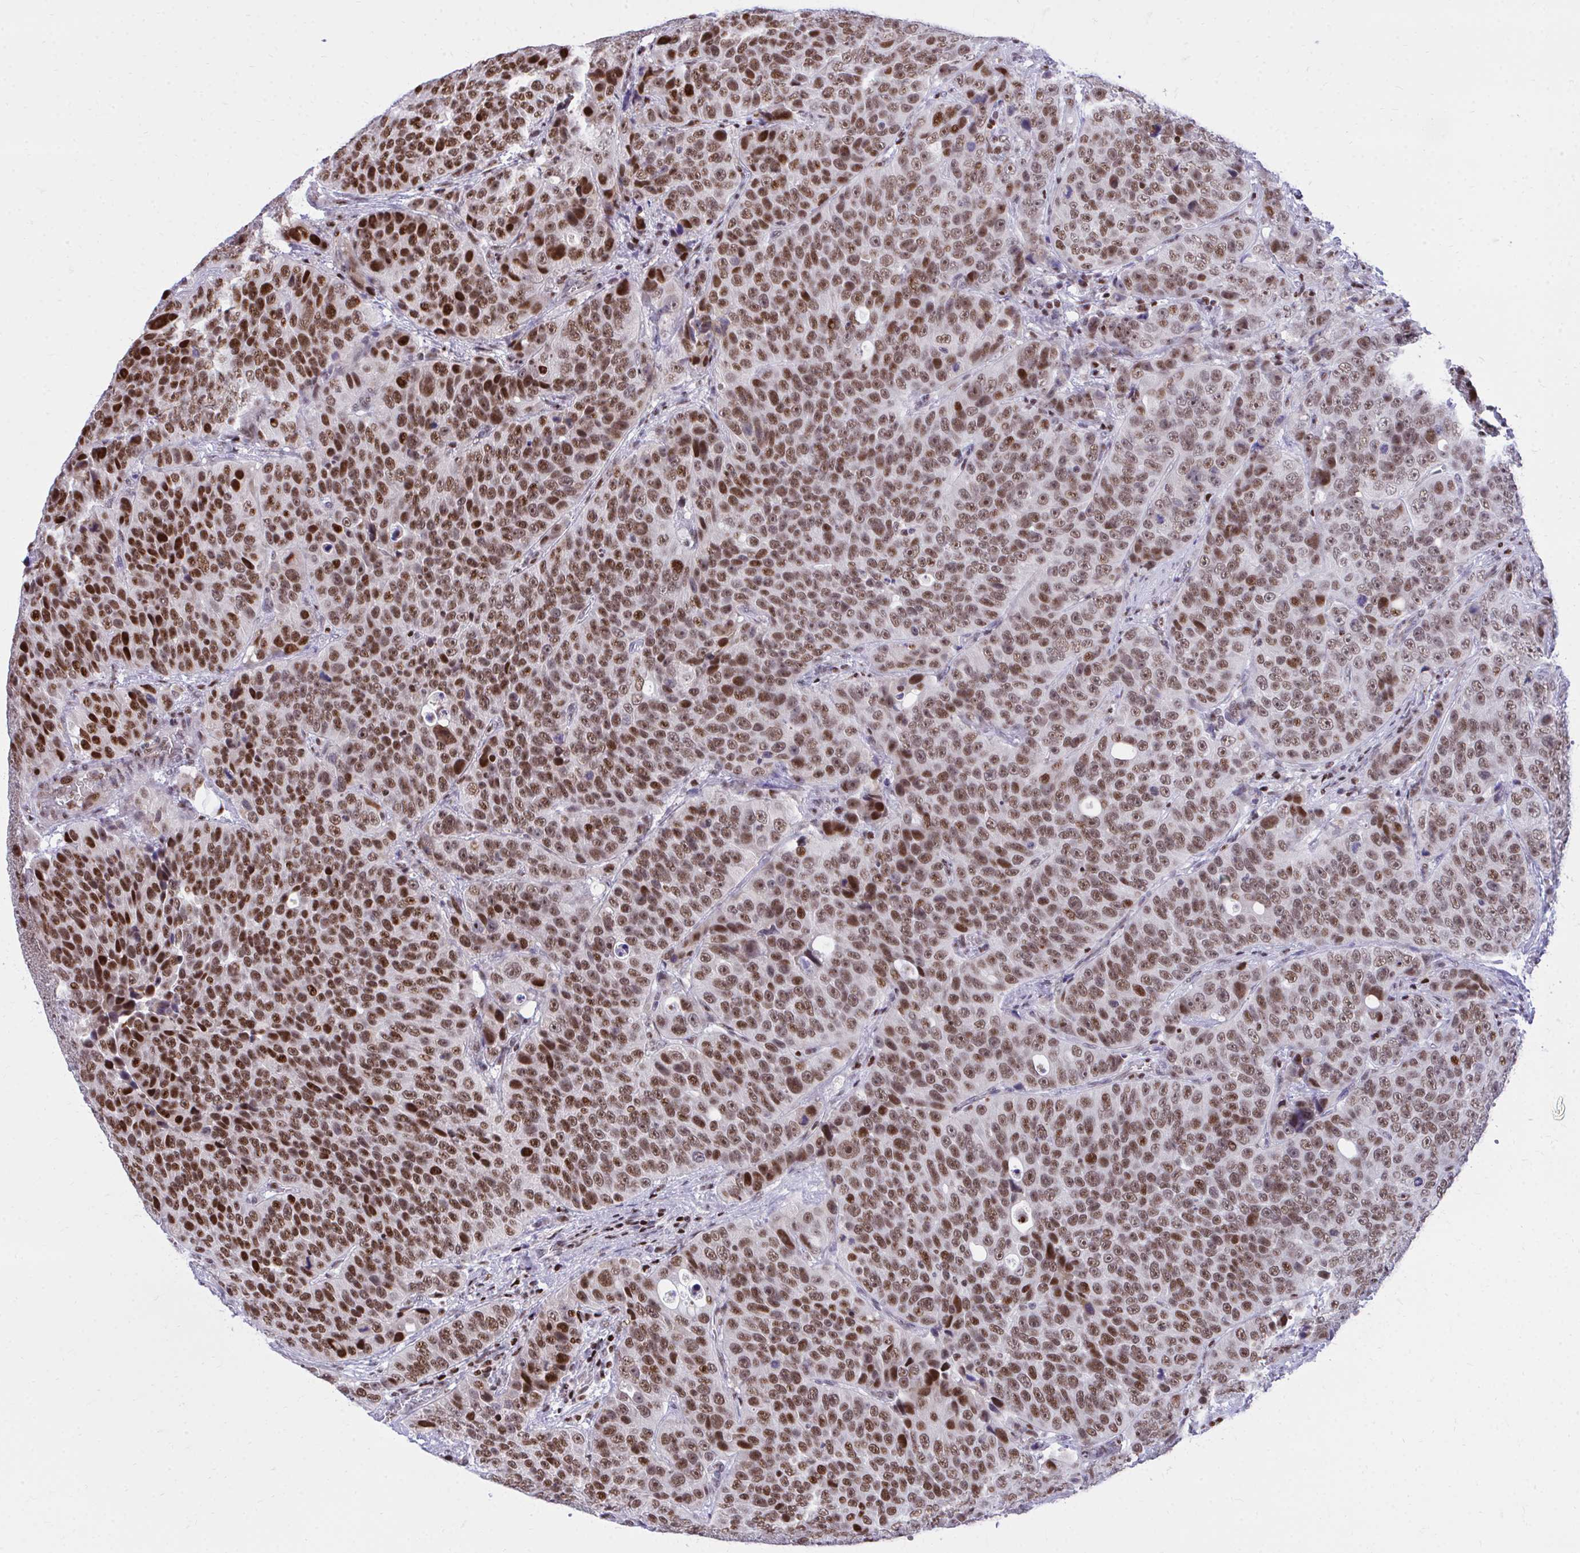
{"staining": {"intensity": "strong", "quantity": ">75%", "location": "nuclear"}, "tissue": "urothelial cancer", "cell_type": "Tumor cells", "image_type": "cancer", "snomed": [{"axis": "morphology", "description": "Urothelial carcinoma, NOS"}, {"axis": "topography", "description": "Urinary bladder"}], "caption": "Immunohistochemical staining of urothelial cancer exhibits high levels of strong nuclear protein positivity in about >75% of tumor cells. The protein of interest is stained brown, and the nuclei are stained in blue (DAB IHC with brightfield microscopy, high magnification).", "gene": "C14orf39", "patient": {"sex": "male", "age": 52}}